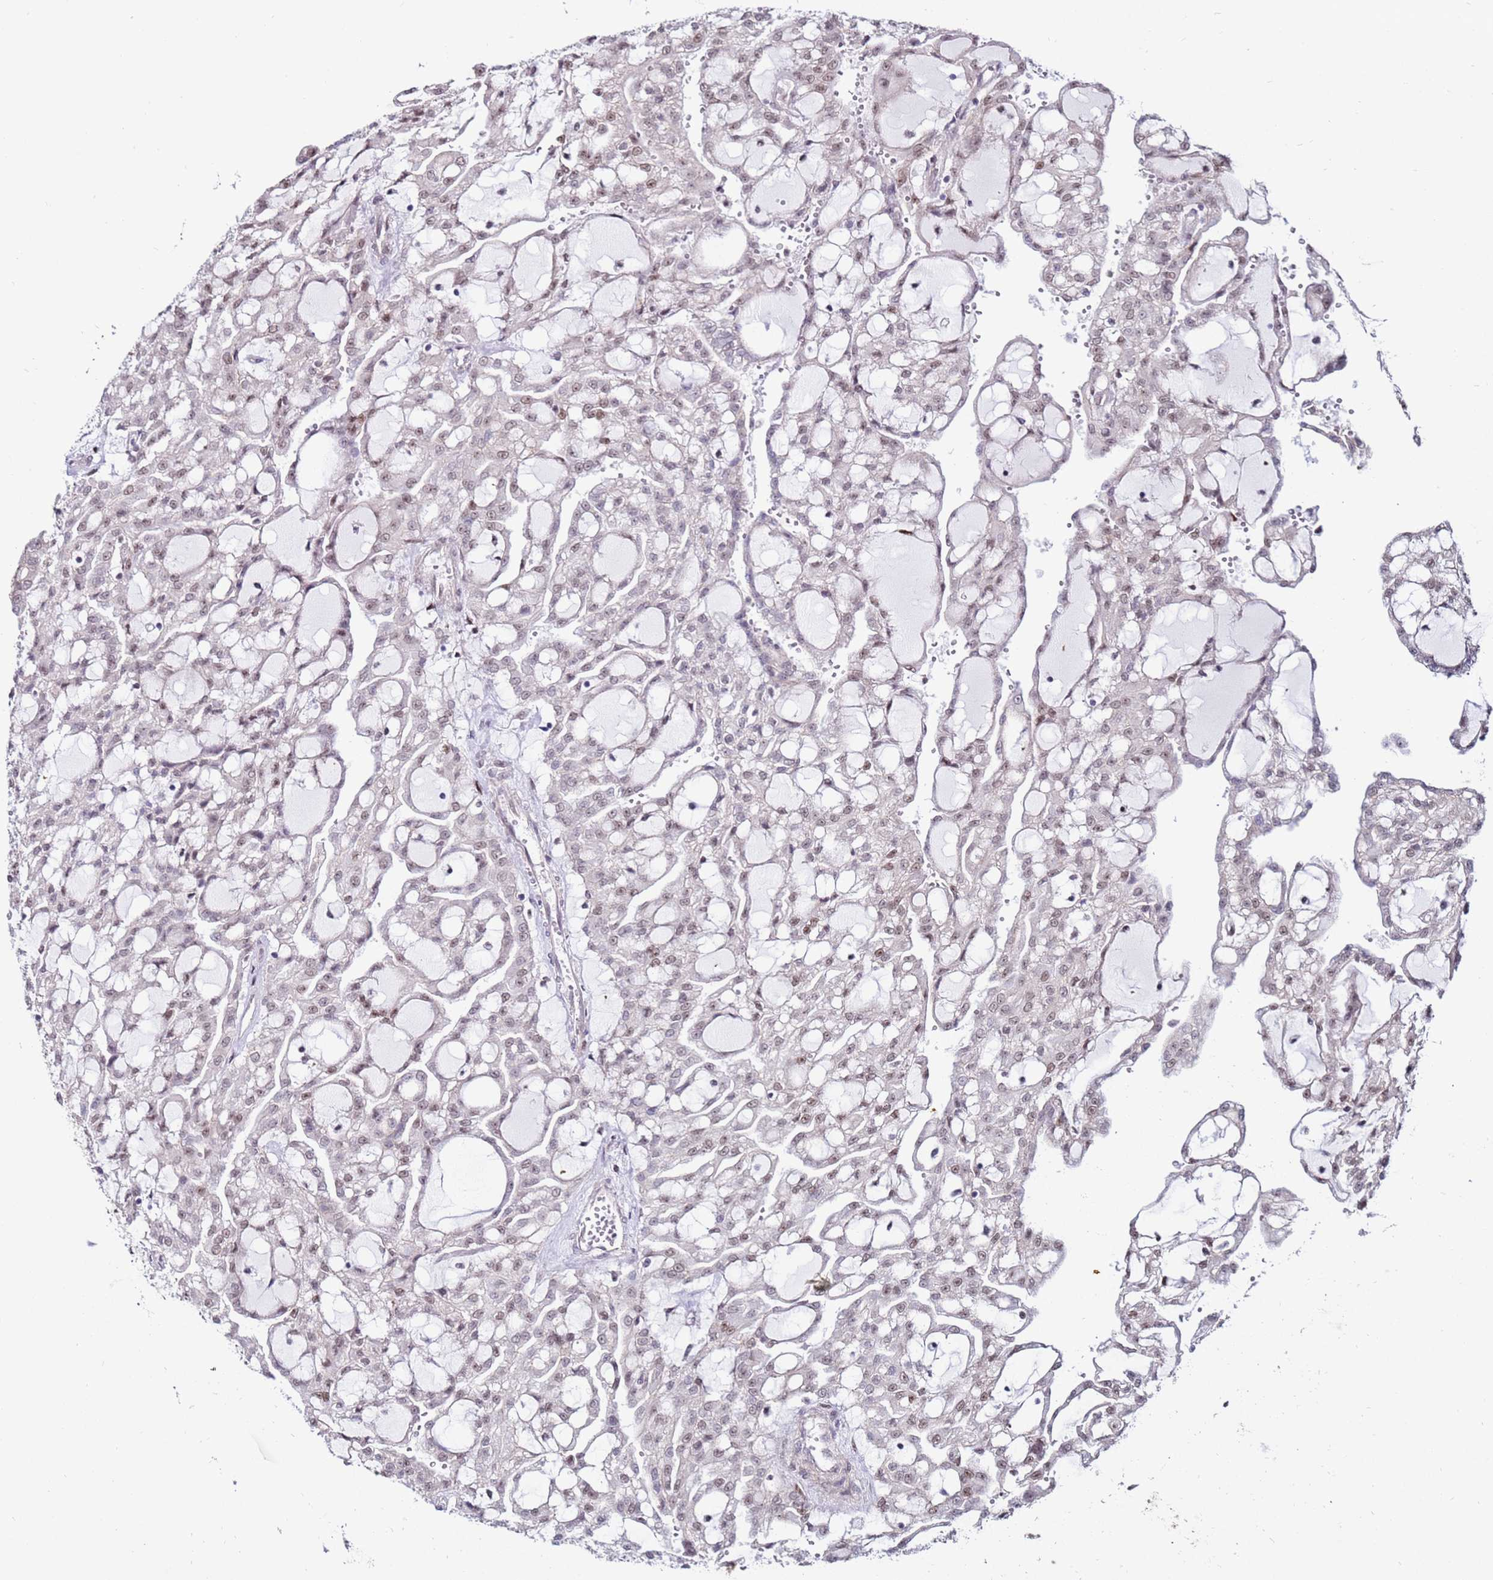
{"staining": {"intensity": "weak", "quantity": "<25%", "location": "nuclear"}, "tissue": "renal cancer", "cell_type": "Tumor cells", "image_type": "cancer", "snomed": [{"axis": "morphology", "description": "Adenocarcinoma, NOS"}, {"axis": "topography", "description": "Kidney"}], "caption": "Micrograph shows no protein staining in tumor cells of renal cancer (adenocarcinoma) tissue.", "gene": "KPNA4", "patient": {"sex": "male", "age": 63}}